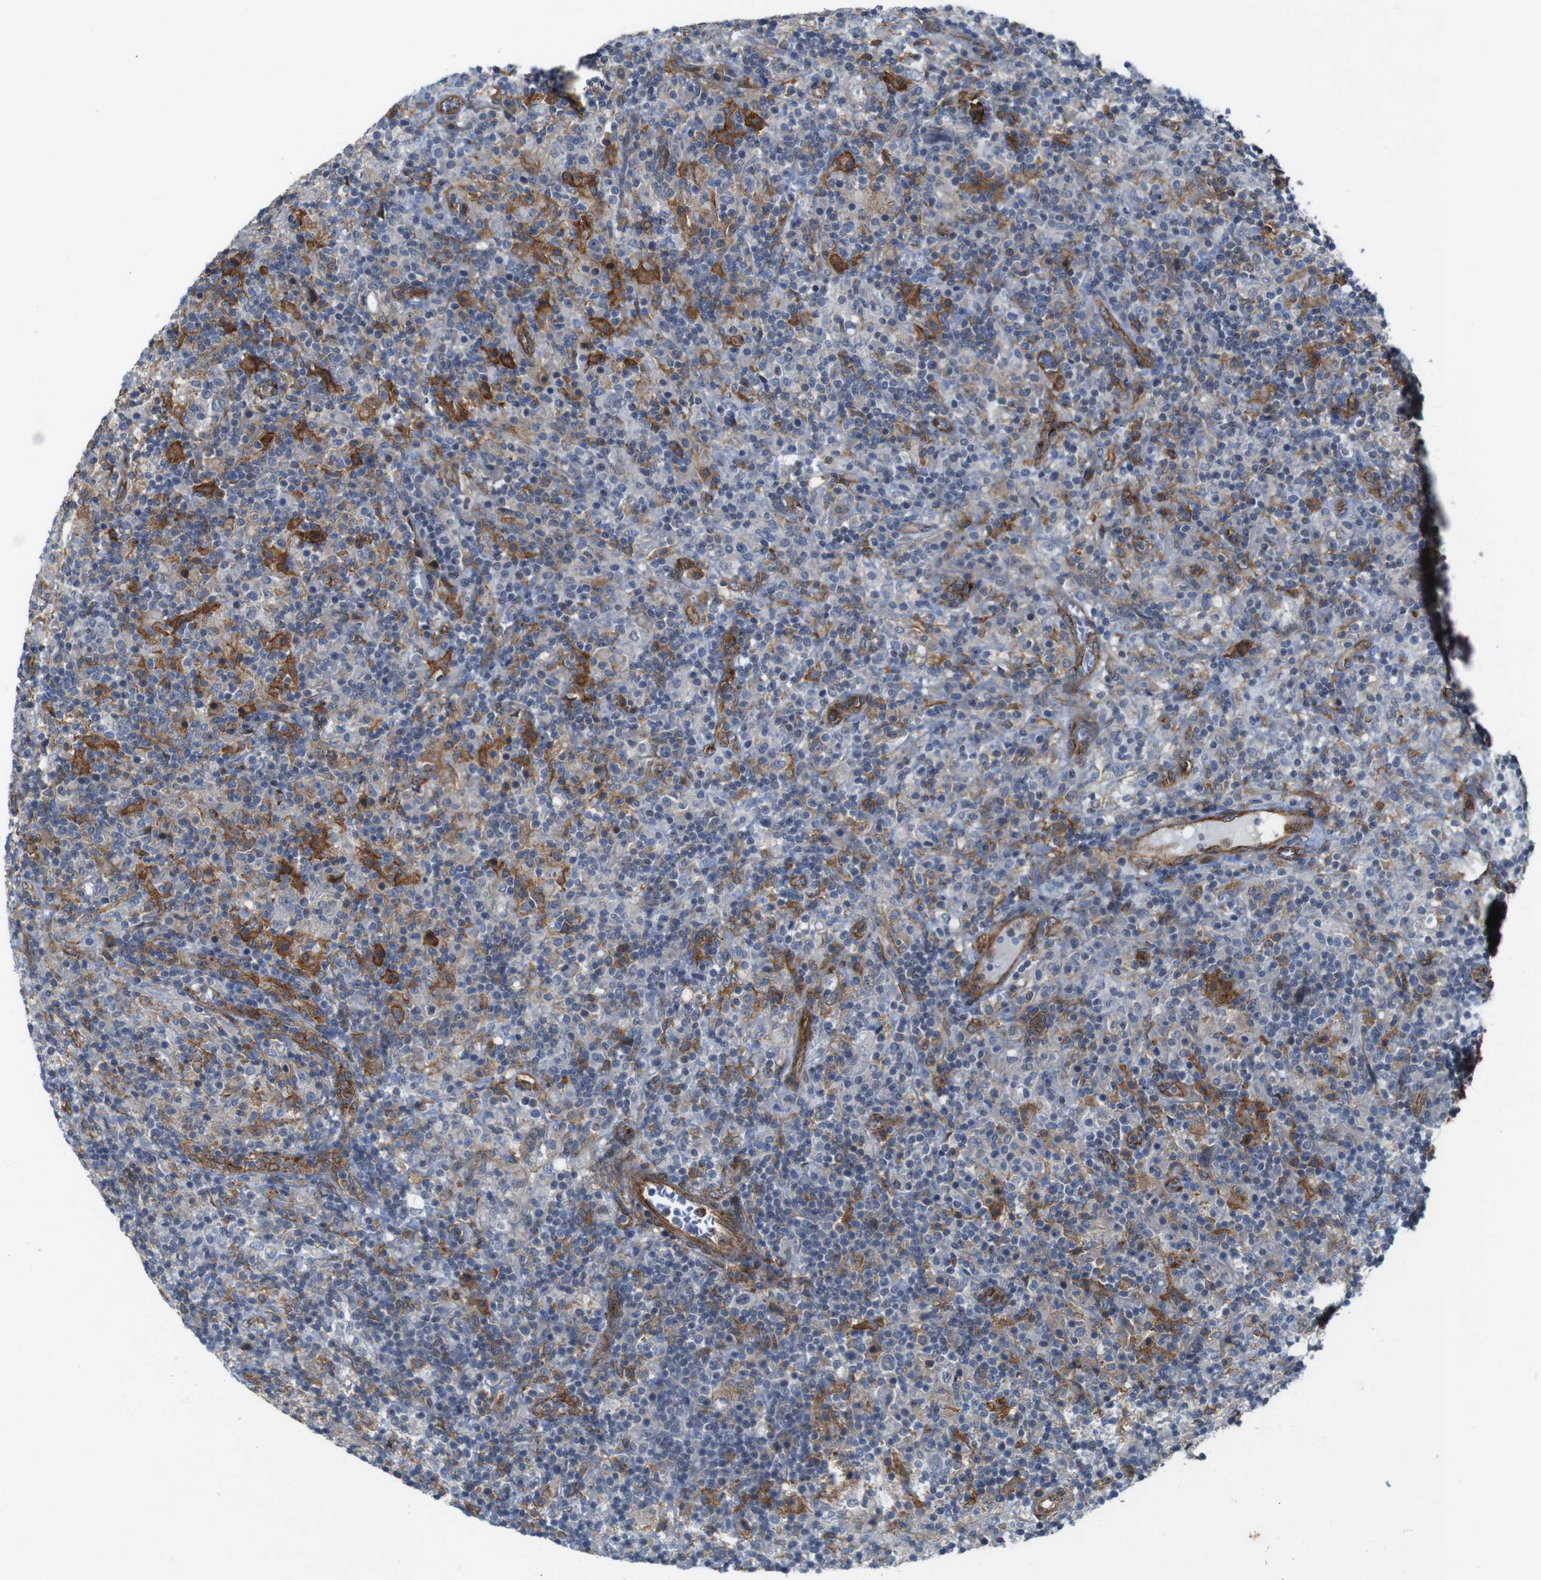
{"staining": {"intensity": "weak", "quantity": "<25%", "location": "cytoplasmic/membranous"}, "tissue": "lymphoma", "cell_type": "Tumor cells", "image_type": "cancer", "snomed": [{"axis": "morphology", "description": "Hodgkin's disease, NOS"}, {"axis": "topography", "description": "Lymph node"}], "caption": "Lymphoma was stained to show a protein in brown. There is no significant positivity in tumor cells.", "gene": "PTGER4", "patient": {"sex": "male", "age": 70}}